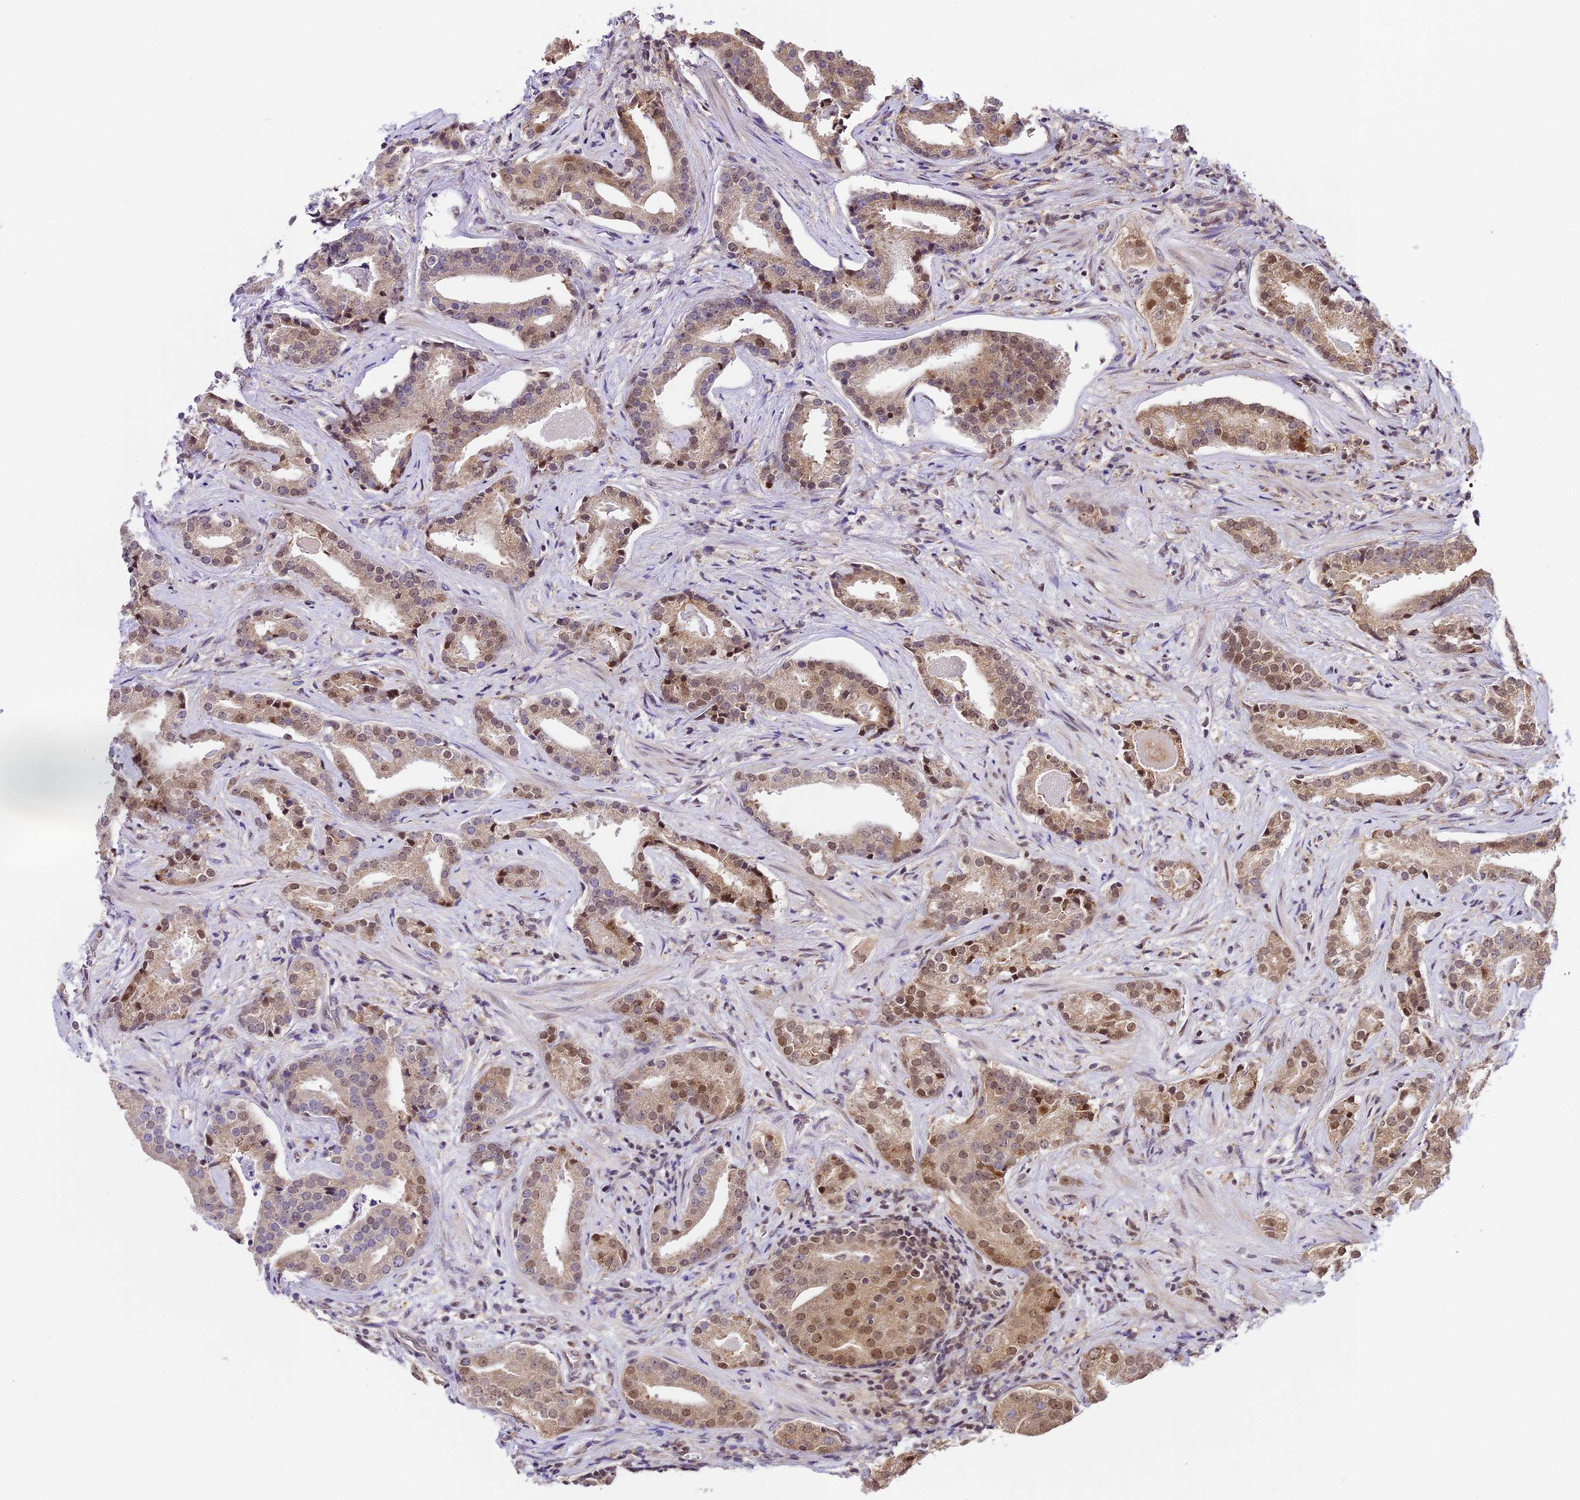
{"staining": {"intensity": "moderate", "quantity": "25%-75%", "location": "cytoplasmic/membranous,nuclear"}, "tissue": "prostate cancer", "cell_type": "Tumor cells", "image_type": "cancer", "snomed": [{"axis": "morphology", "description": "Adenocarcinoma, Low grade"}, {"axis": "topography", "description": "Prostate"}], "caption": "Protein analysis of prostate cancer (adenocarcinoma (low-grade)) tissue shows moderate cytoplasmic/membranous and nuclear expression in about 25%-75% of tumor cells.", "gene": "TRIM22", "patient": {"sex": "male", "age": 67}}